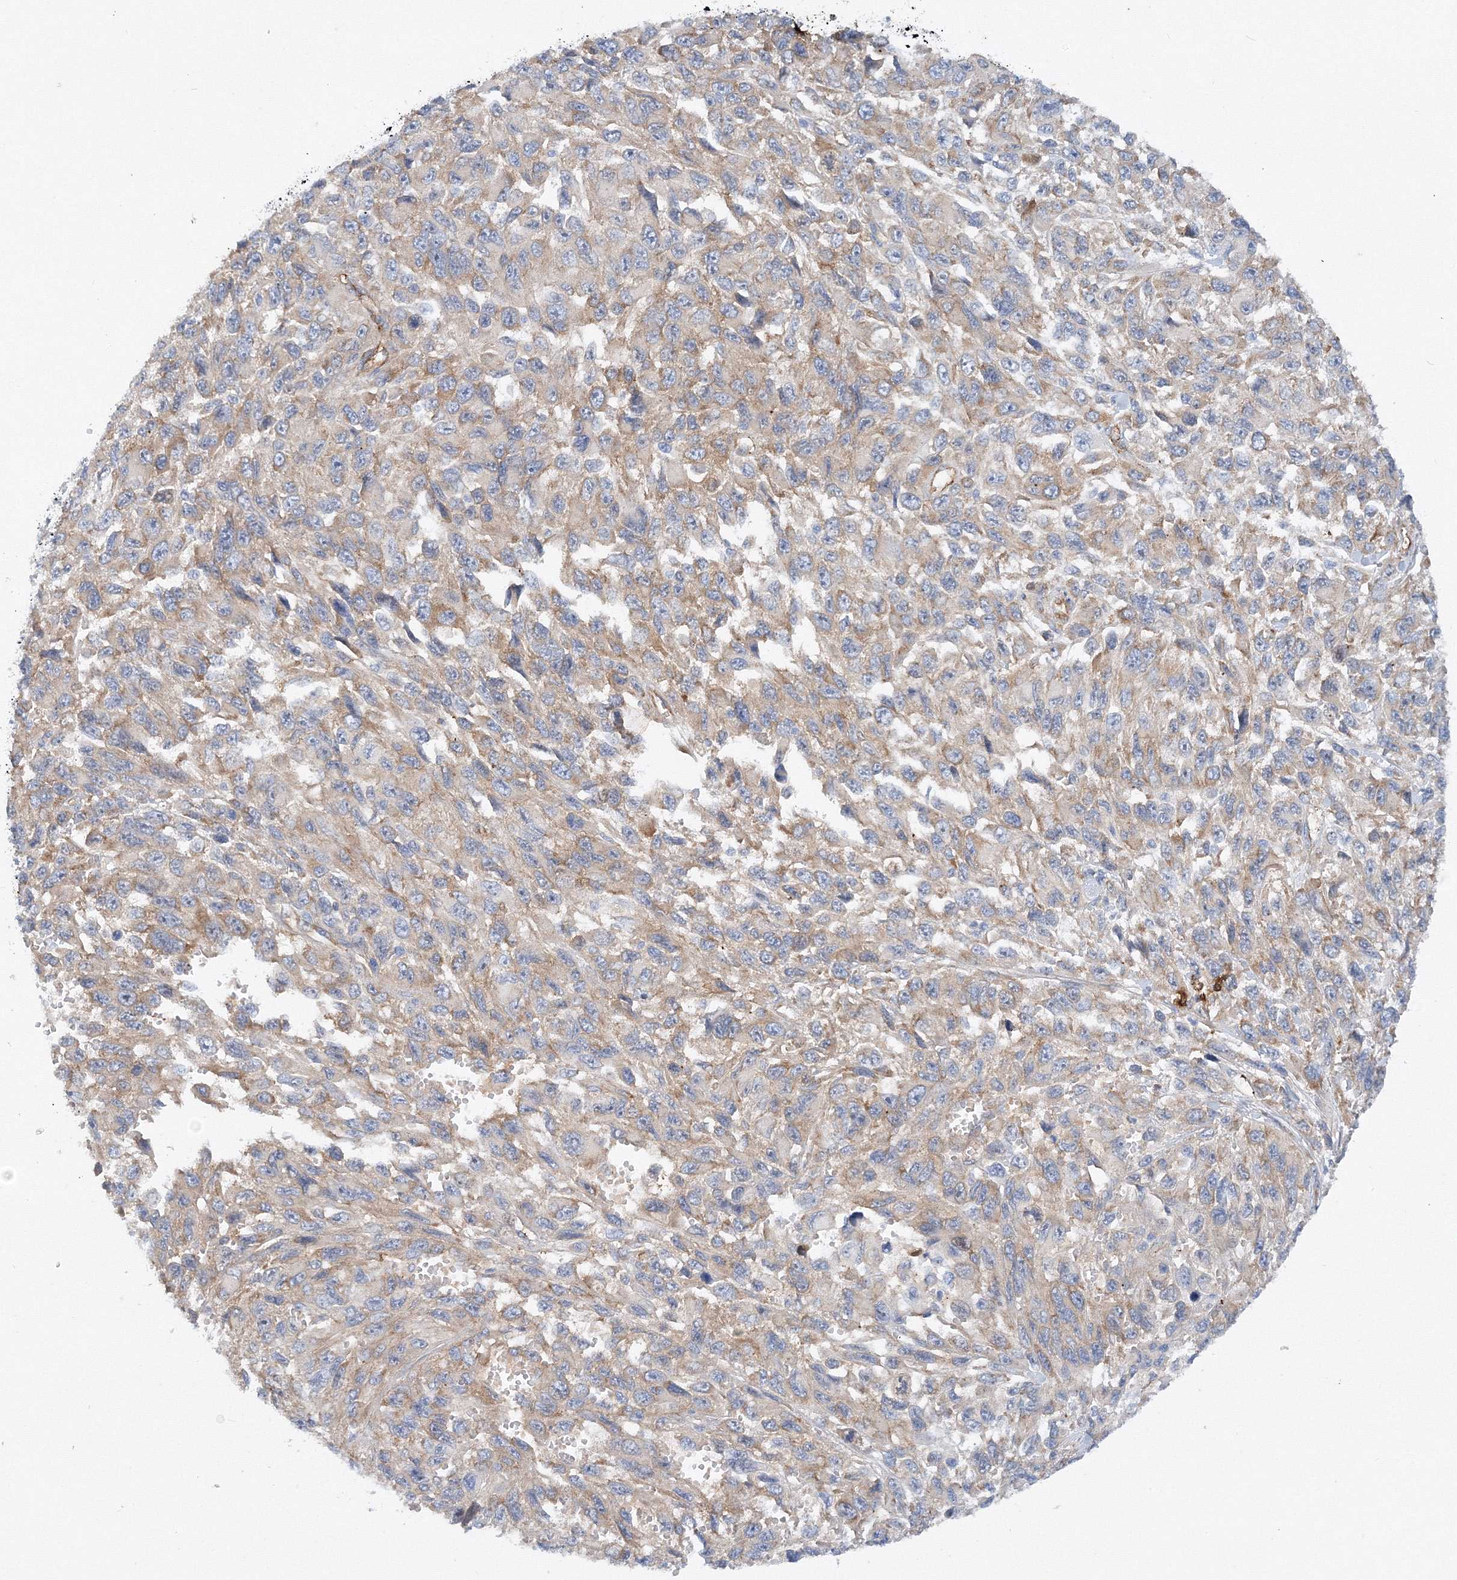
{"staining": {"intensity": "weak", "quantity": ">75%", "location": "cytoplasmic/membranous"}, "tissue": "melanoma", "cell_type": "Tumor cells", "image_type": "cancer", "snomed": [{"axis": "morphology", "description": "Malignant melanoma, NOS"}, {"axis": "topography", "description": "Skin"}], "caption": "Immunohistochemistry of human melanoma exhibits low levels of weak cytoplasmic/membranous staining in approximately >75% of tumor cells. The protein of interest is shown in brown color, while the nuclei are stained blue.", "gene": "TANC1", "patient": {"sex": "female", "age": 96}}